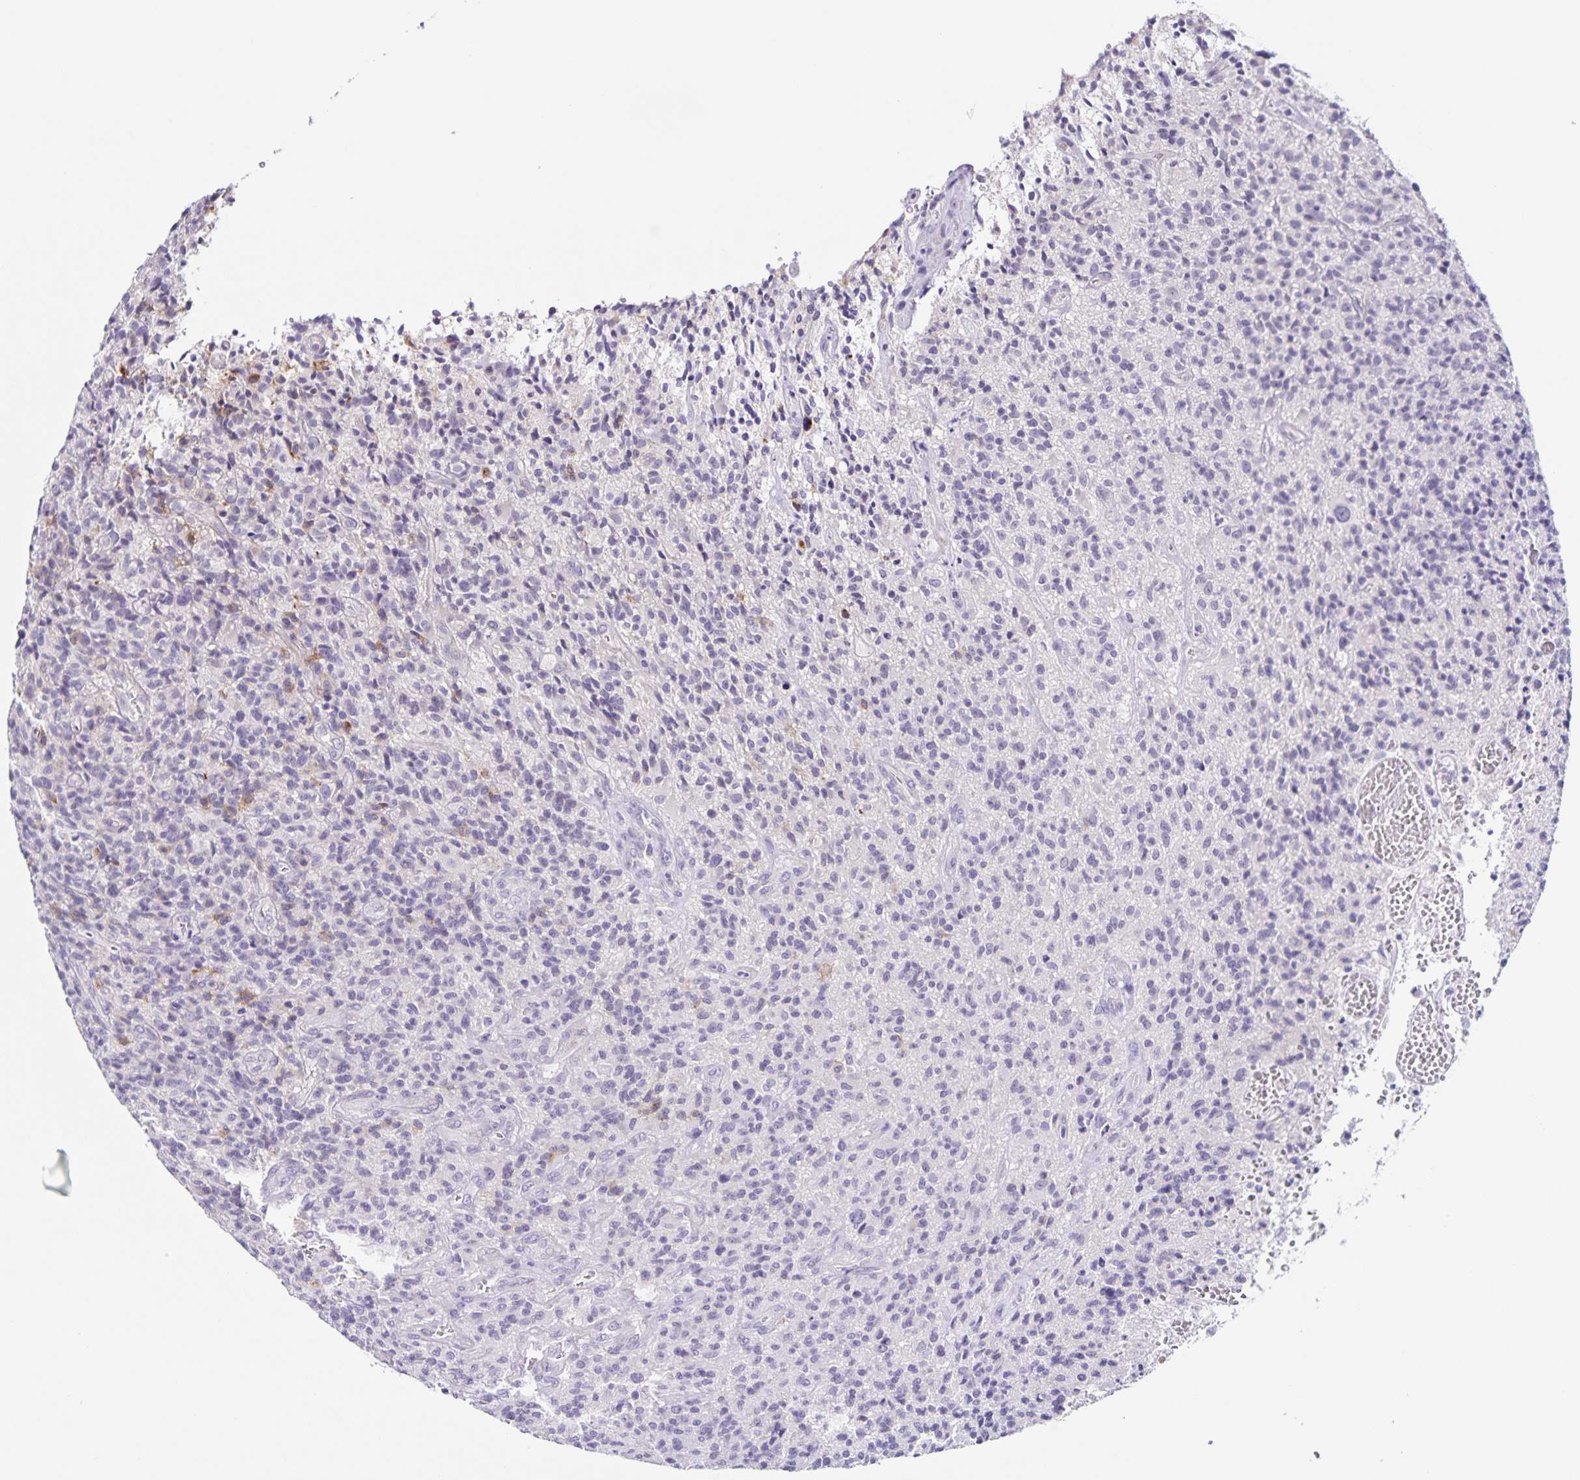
{"staining": {"intensity": "negative", "quantity": "none", "location": "none"}, "tissue": "glioma", "cell_type": "Tumor cells", "image_type": "cancer", "snomed": [{"axis": "morphology", "description": "Glioma, malignant, High grade"}, {"axis": "topography", "description": "Brain"}], "caption": "This is an immunohistochemistry photomicrograph of human high-grade glioma (malignant). There is no expression in tumor cells.", "gene": "SLC12A3", "patient": {"sex": "male", "age": 76}}